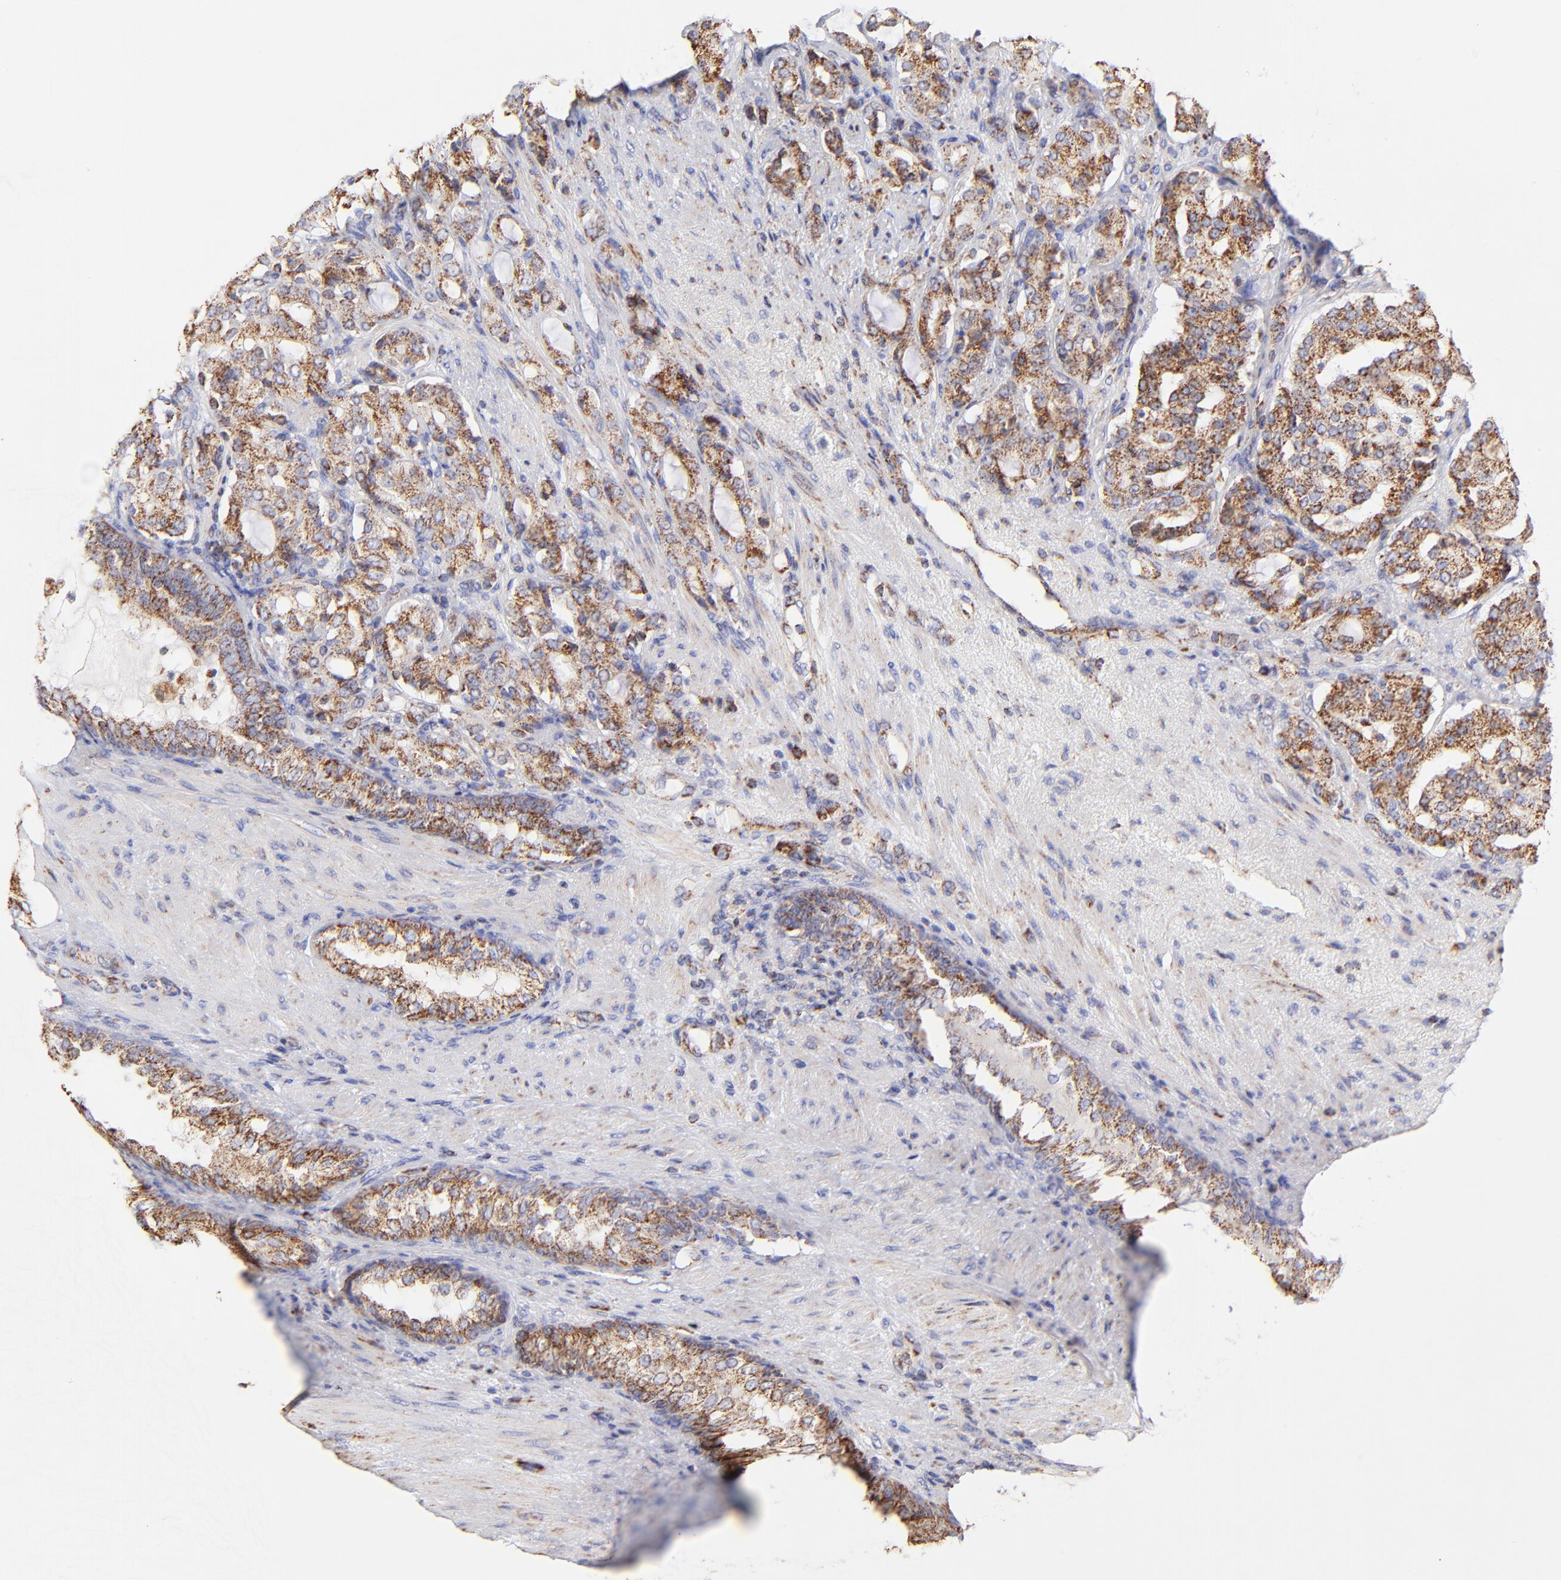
{"staining": {"intensity": "moderate", "quantity": ">75%", "location": "cytoplasmic/membranous"}, "tissue": "prostate cancer", "cell_type": "Tumor cells", "image_type": "cancer", "snomed": [{"axis": "morphology", "description": "Adenocarcinoma, High grade"}, {"axis": "topography", "description": "Prostate"}], "caption": "High-power microscopy captured an immunohistochemistry photomicrograph of prostate adenocarcinoma (high-grade), revealing moderate cytoplasmic/membranous positivity in approximately >75% of tumor cells.", "gene": "ECH1", "patient": {"sex": "male", "age": 72}}